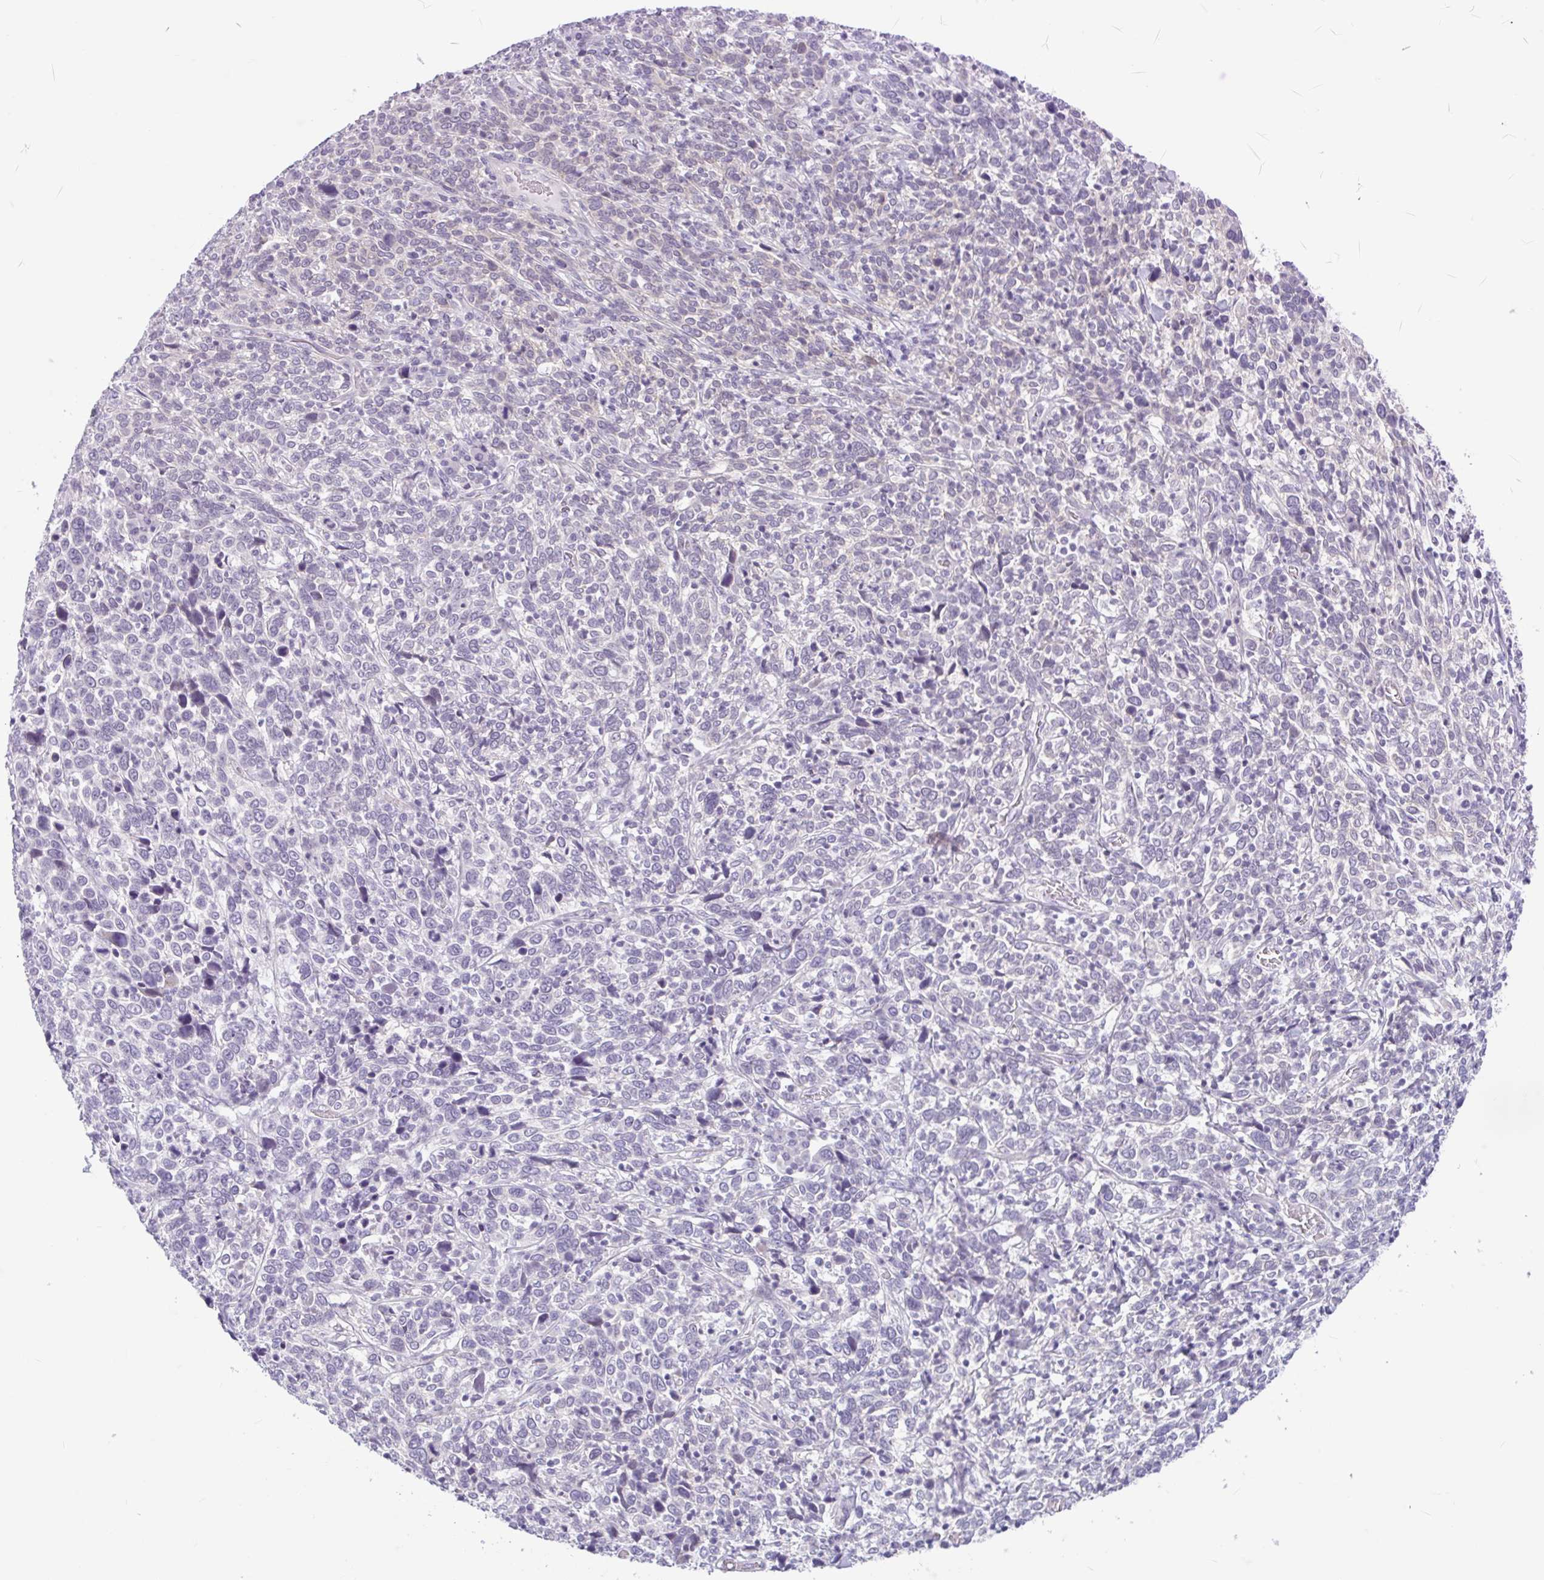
{"staining": {"intensity": "negative", "quantity": "none", "location": "none"}, "tissue": "cervical cancer", "cell_type": "Tumor cells", "image_type": "cancer", "snomed": [{"axis": "morphology", "description": "Squamous cell carcinoma, NOS"}, {"axis": "topography", "description": "Cervix"}], "caption": "An immunohistochemistry (IHC) image of cervical cancer (squamous cell carcinoma) is shown. There is no staining in tumor cells of cervical cancer (squamous cell carcinoma).", "gene": "FAM153A", "patient": {"sex": "female", "age": 46}}